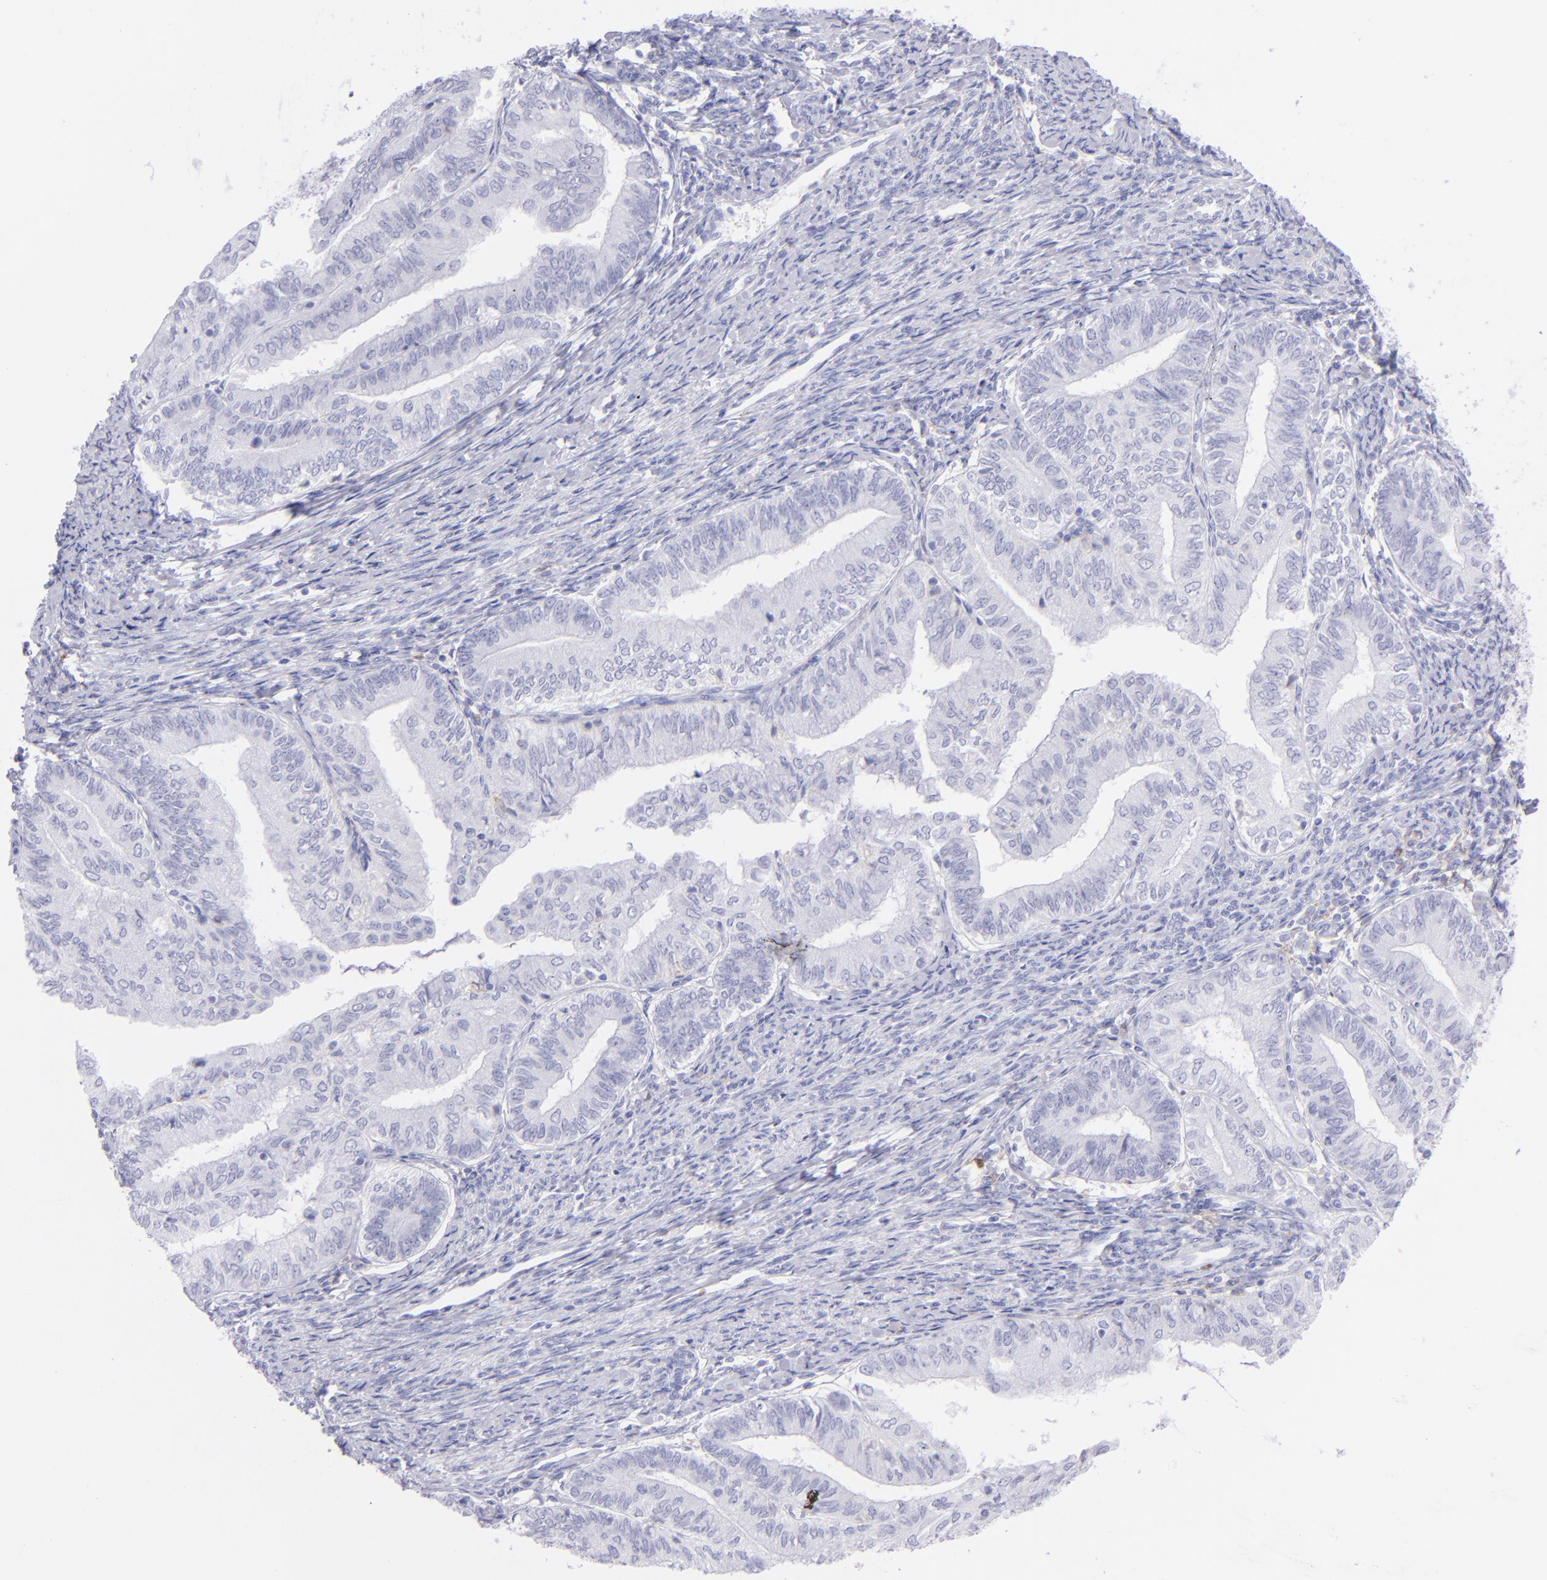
{"staining": {"intensity": "negative", "quantity": "none", "location": "none"}, "tissue": "endometrial cancer", "cell_type": "Tumor cells", "image_type": "cancer", "snomed": [{"axis": "morphology", "description": "Adenocarcinoma, NOS"}, {"axis": "topography", "description": "Endometrium"}], "caption": "Image shows no significant protein positivity in tumor cells of endometrial cancer (adenocarcinoma). (DAB (3,3'-diaminobenzidine) immunohistochemistry with hematoxylin counter stain).", "gene": "CD72", "patient": {"sex": "female", "age": 66}}